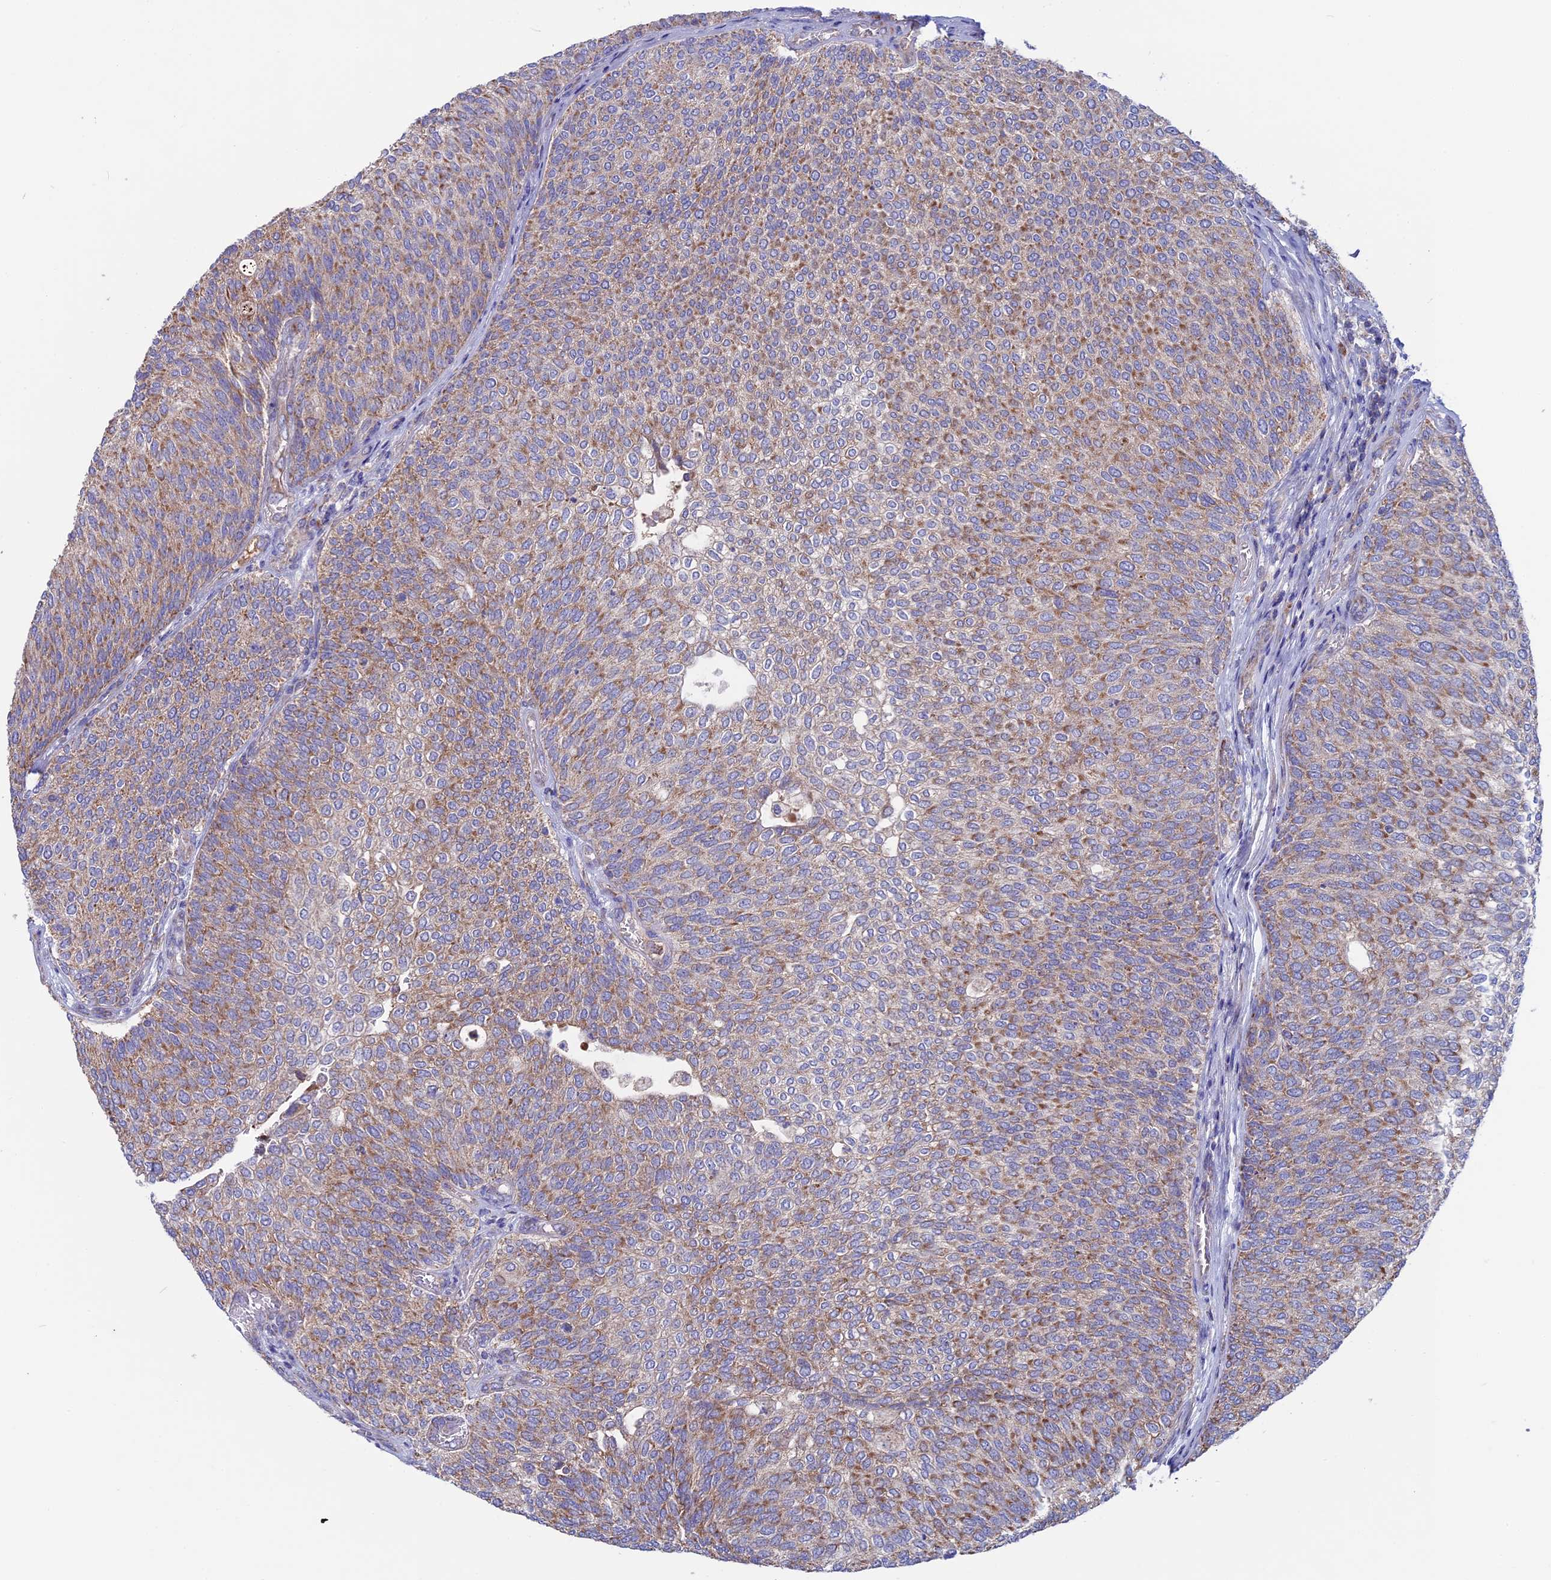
{"staining": {"intensity": "moderate", "quantity": ">75%", "location": "cytoplasmic/membranous"}, "tissue": "urothelial cancer", "cell_type": "Tumor cells", "image_type": "cancer", "snomed": [{"axis": "morphology", "description": "Urothelial carcinoma, Low grade"}, {"axis": "topography", "description": "Urinary bladder"}], "caption": "Immunohistochemical staining of human urothelial cancer demonstrates medium levels of moderate cytoplasmic/membranous expression in about >75% of tumor cells.", "gene": "SLC15A5", "patient": {"sex": "female", "age": 79}}